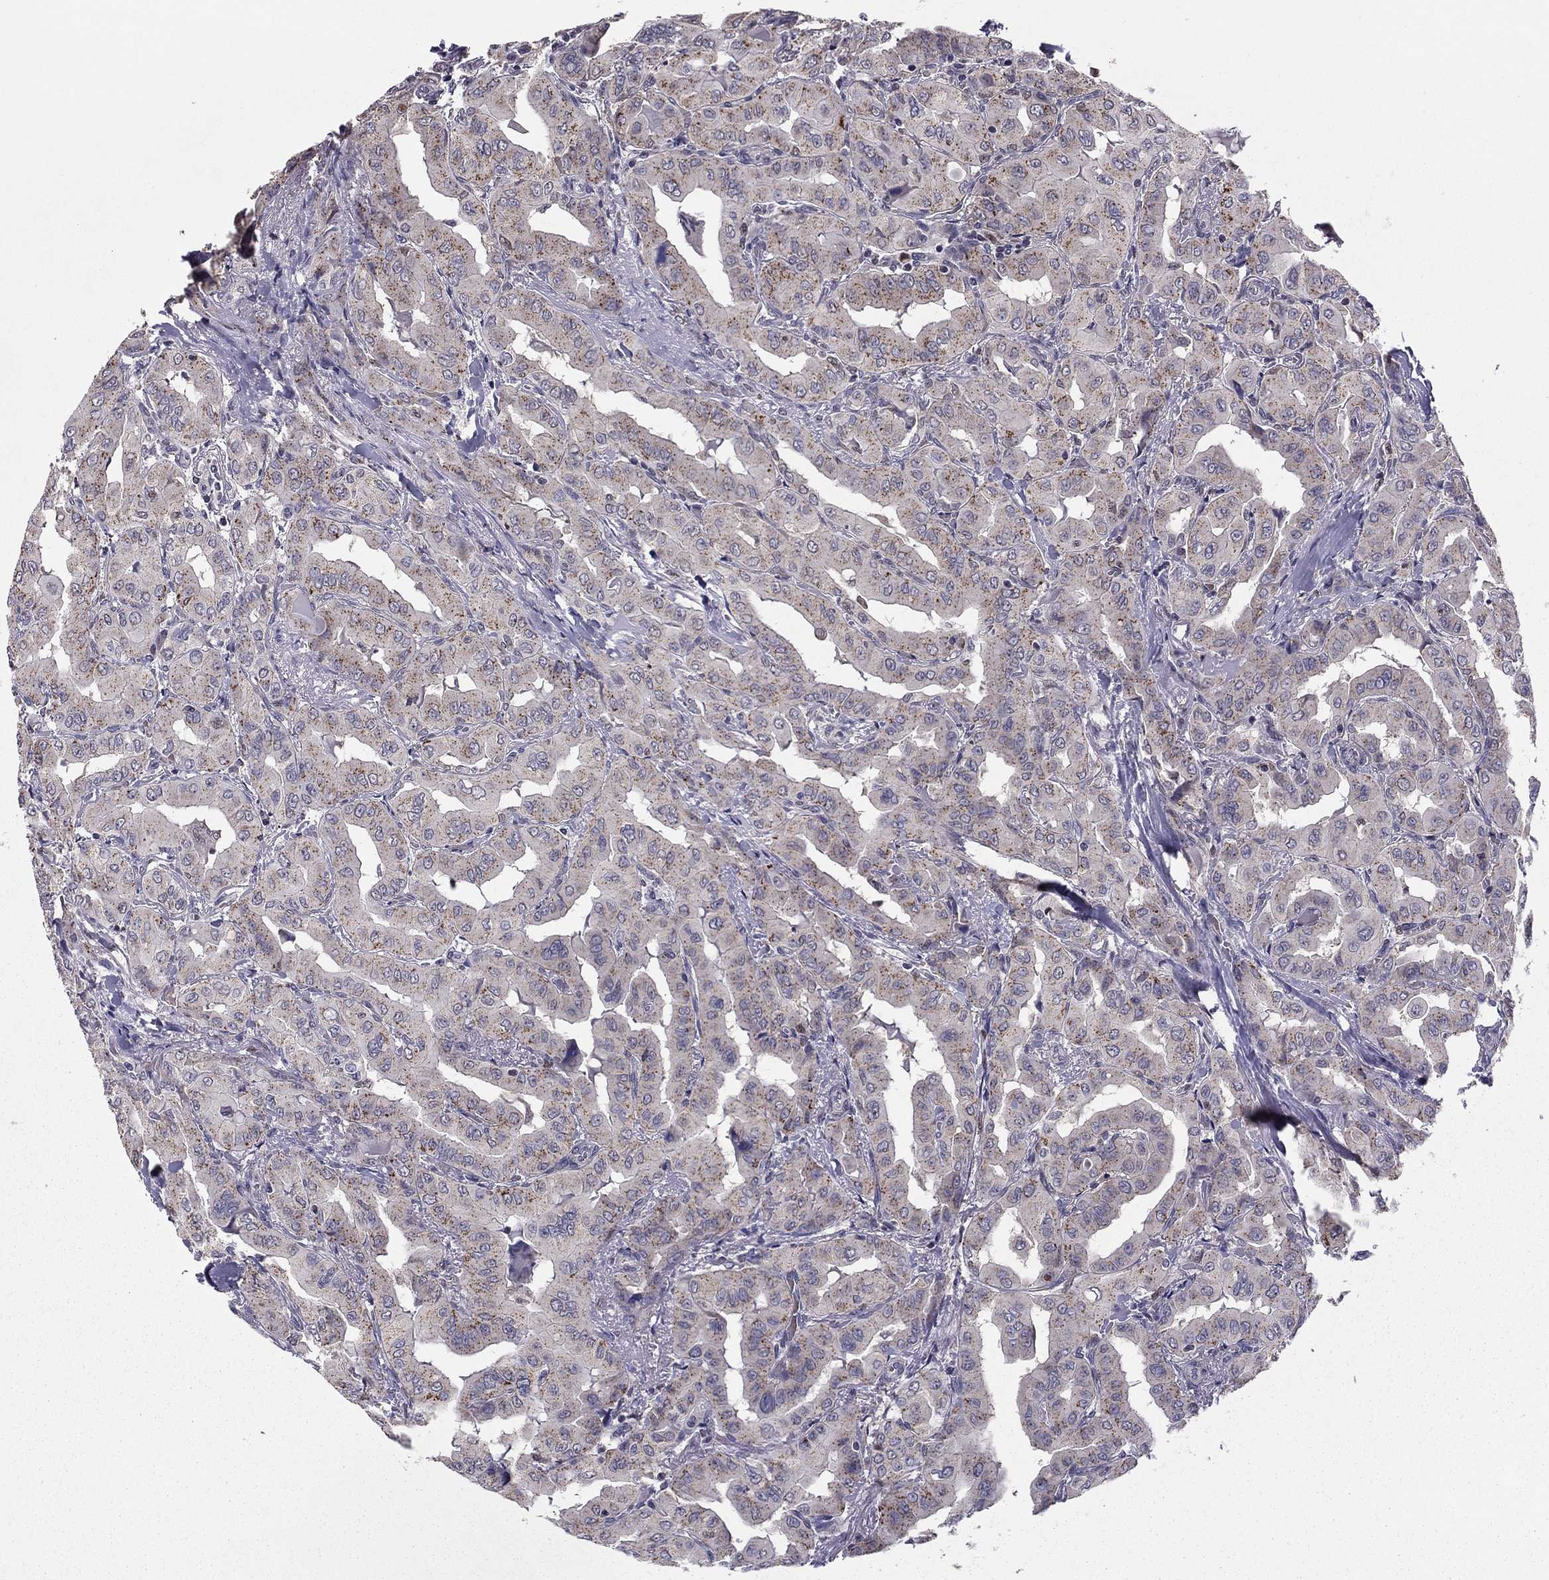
{"staining": {"intensity": "negative", "quantity": "none", "location": "none"}, "tissue": "thyroid cancer", "cell_type": "Tumor cells", "image_type": "cancer", "snomed": [{"axis": "morphology", "description": "Normal tissue, NOS"}, {"axis": "morphology", "description": "Papillary adenocarcinoma, NOS"}, {"axis": "topography", "description": "Thyroid gland"}], "caption": "The IHC micrograph has no significant staining in tumor cells of thyroid papillary adenocarcinoma tissue. (DAB immunohistochemistry, high magnification).", "gene": "HCN1", "patient": {"sex": "female", "age": 66}}